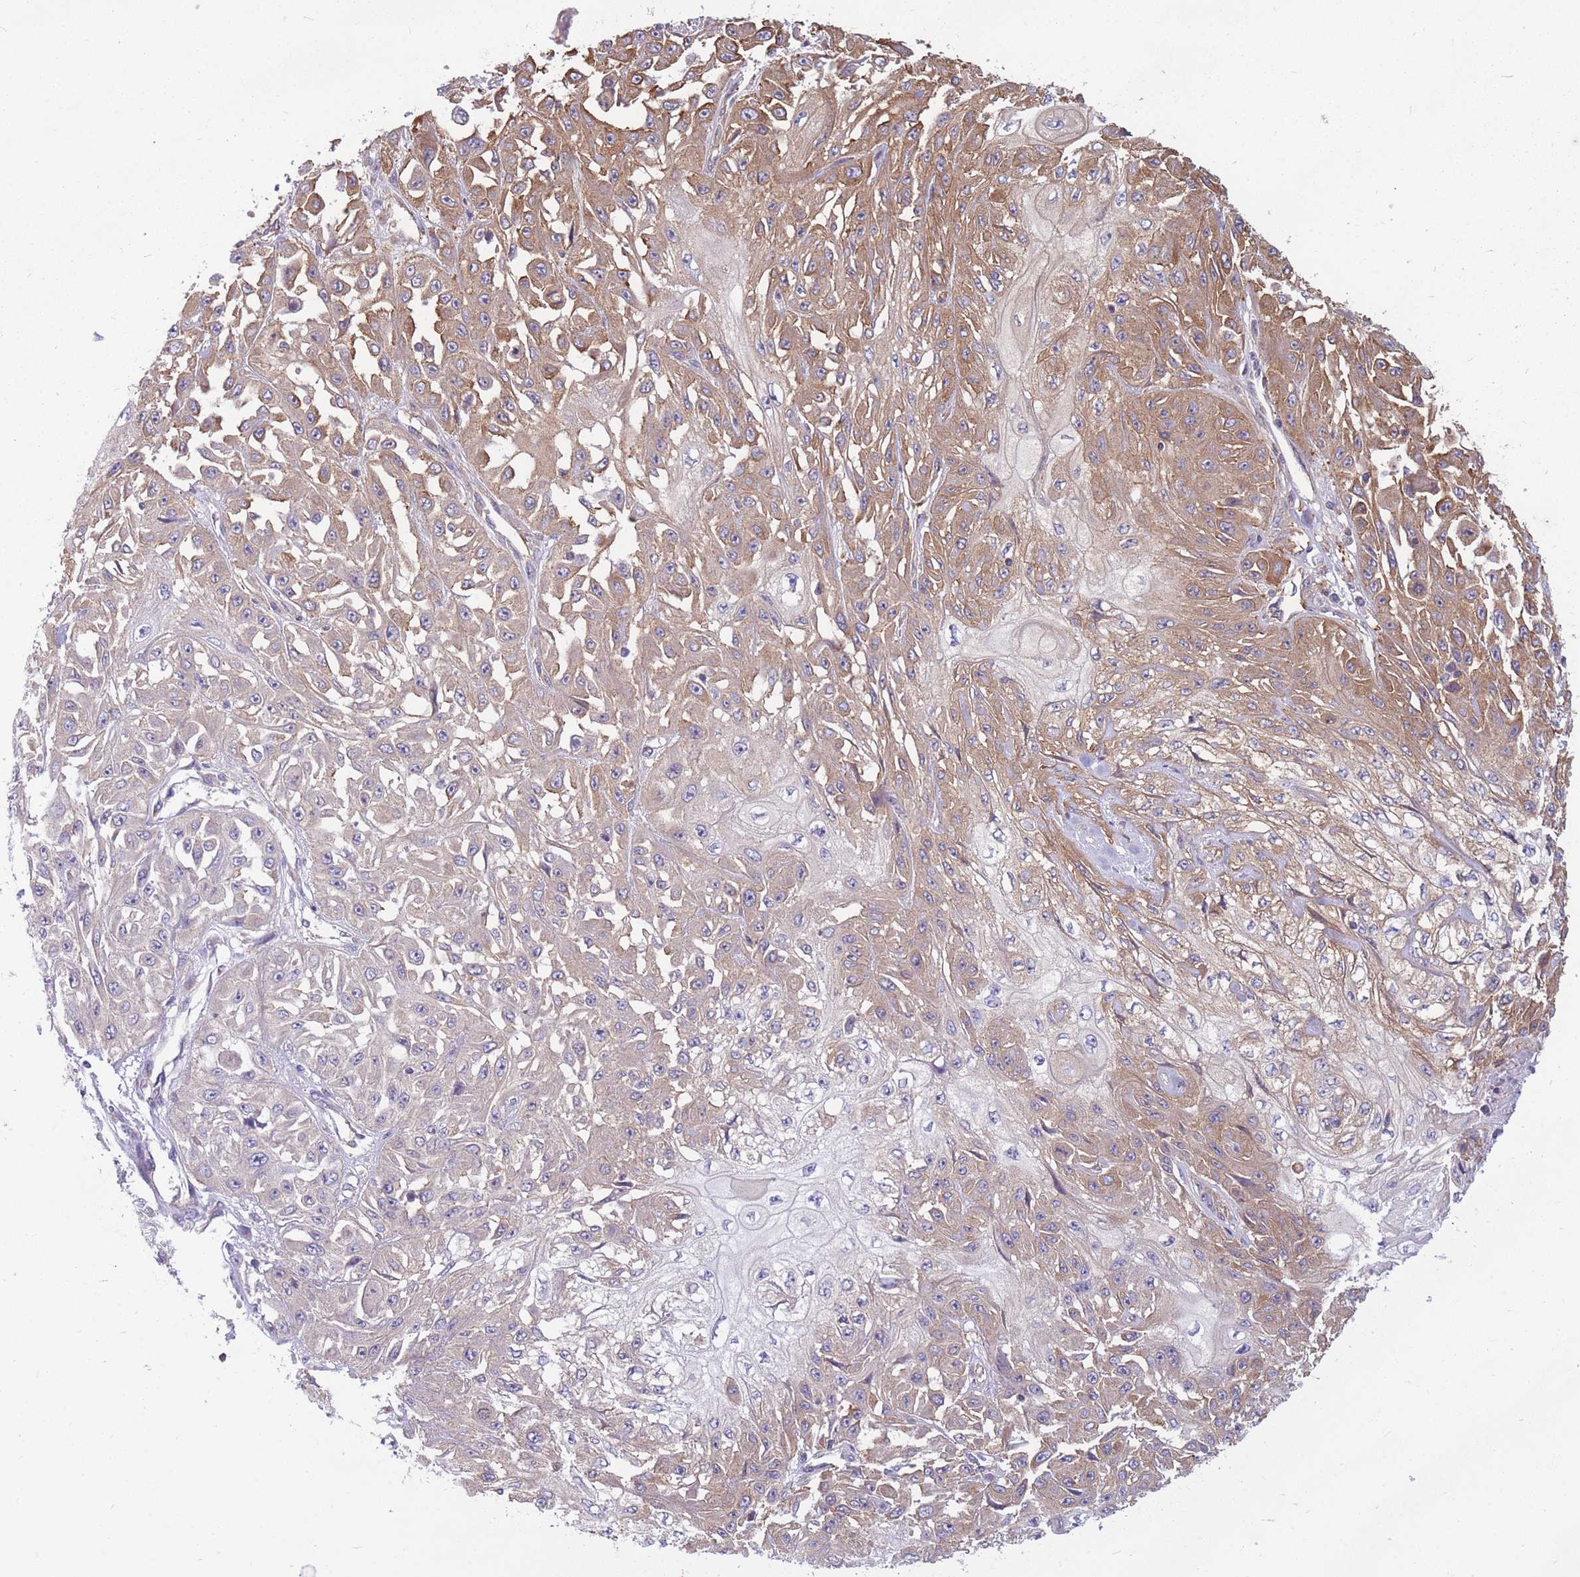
{"staining": {"intensity": "moderate", "quantity": "25%-75%", "location": "cytoplasmic/membranous"}, "tissue": "skin cancer", "cell_type": "Tumor cells", "image_type": "cancer", "snomed": [{"axis": "morphology", "description": "Squamous cell carcinoma, NOS"}, {"axis": "morphology", "description": "Squamous cell carcinoma, metastatic, NOS"}, {"axis": "topography", "description": "Skin"}, {"axis": "topography", "description": "Lymph node"}], "caption": "IHC (DAB) staining of human skin squamous cell carcinoma shows moderate cytoplasmic/membranous protein staining in about 25%-75% of tumor cells.", "gene": "GGA1", "patient": {"sex": "male", "age": 75}}